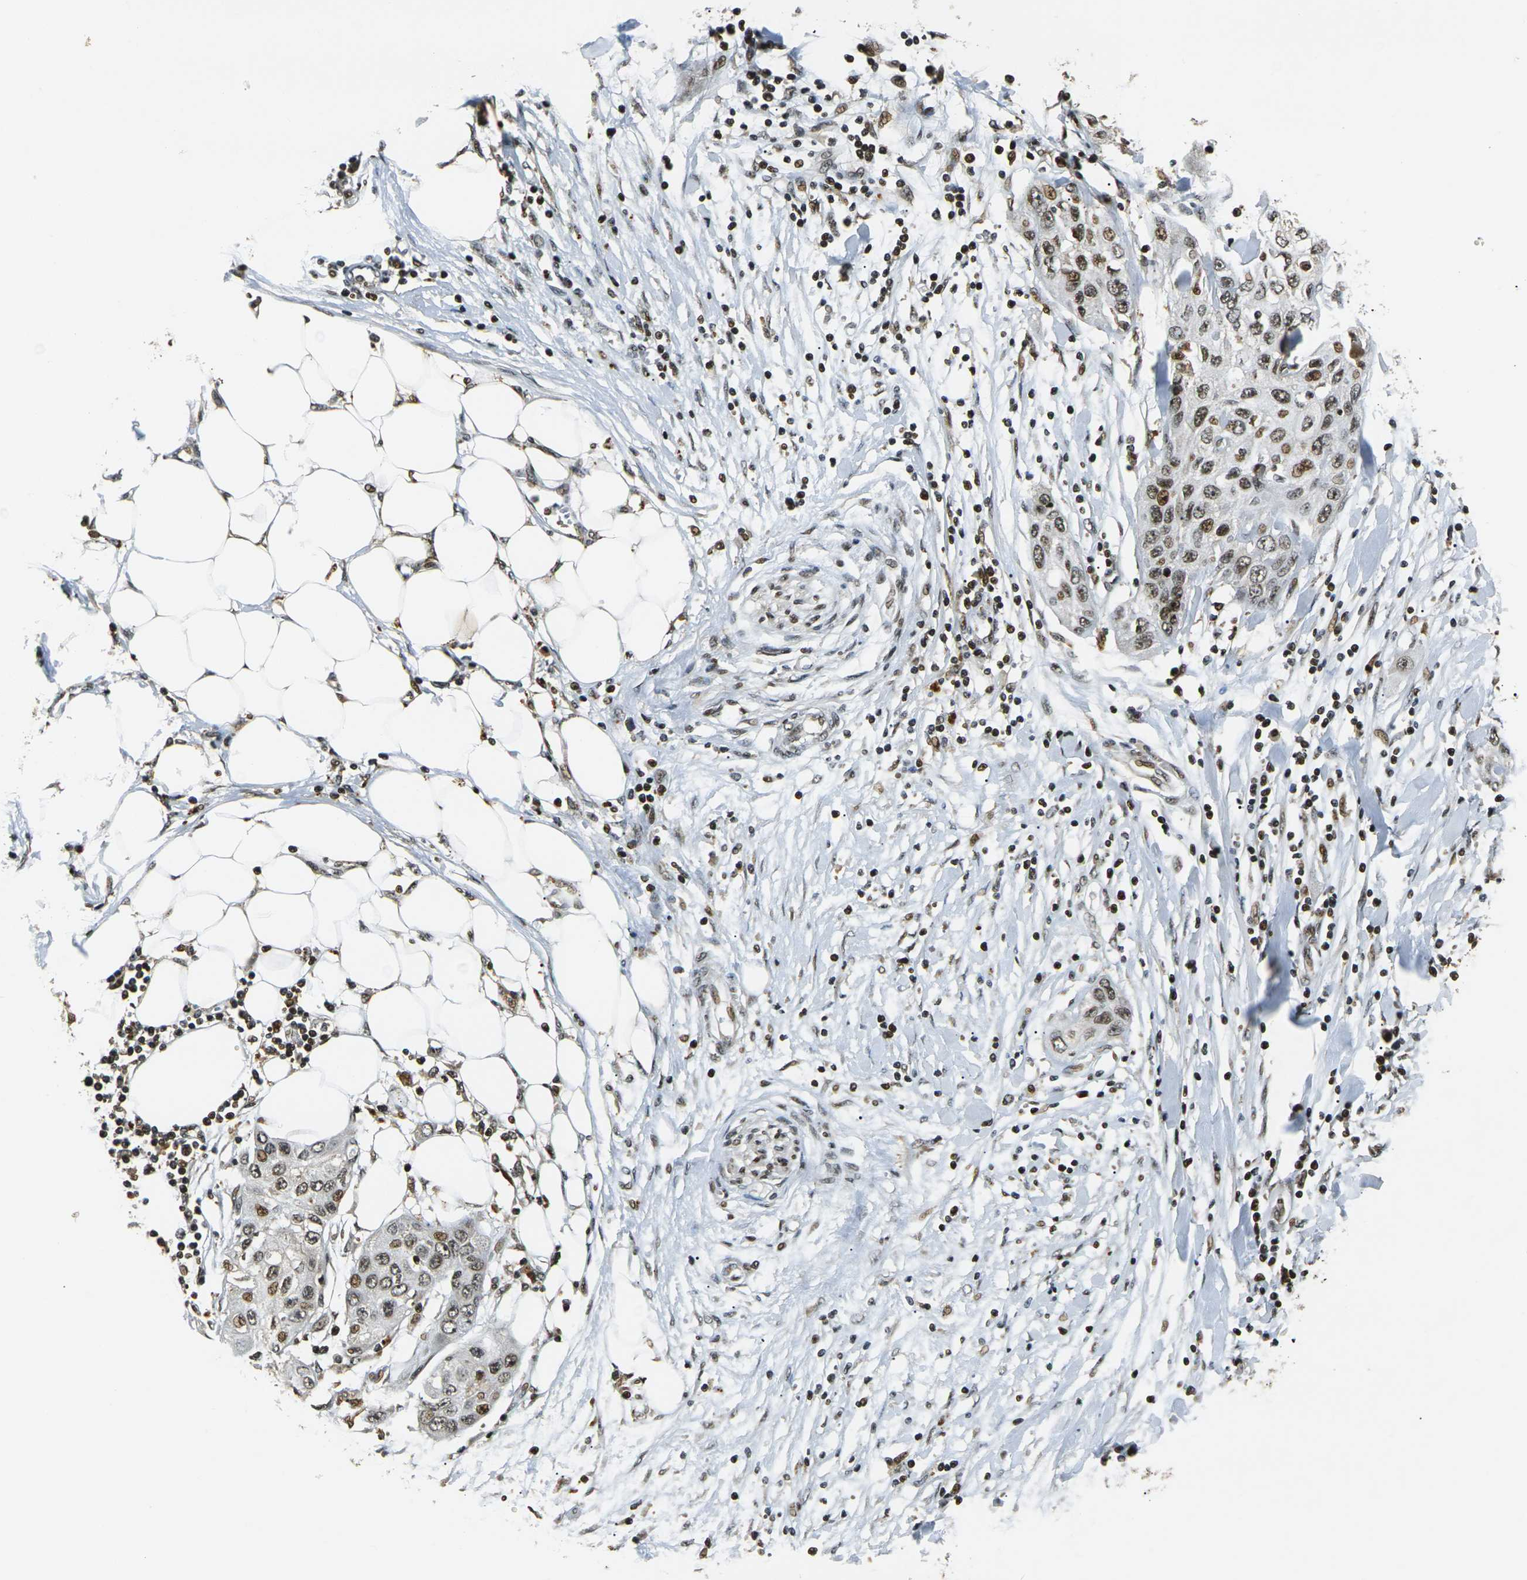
{"staining": {"intensity": "moderate", "quantity": ">75%", "location": "nuclear"}, "tissue": "pancreatic cancer", "cell_type": "Tumor cells", "image_type": "cancer", "snomed": [{"axis": "morphology", "description": "Adenocarcinoma, NOS"}, {"axis": "topography", "description": "Pancreas"}], "caption": "This micrograph shows IHC staining of human pancreatic cancer, with medium moderate nuclear staining in about >75% of tumor cells.", "gene": "ACTL6A", "patient": {"sex": "female", "age": 70}}